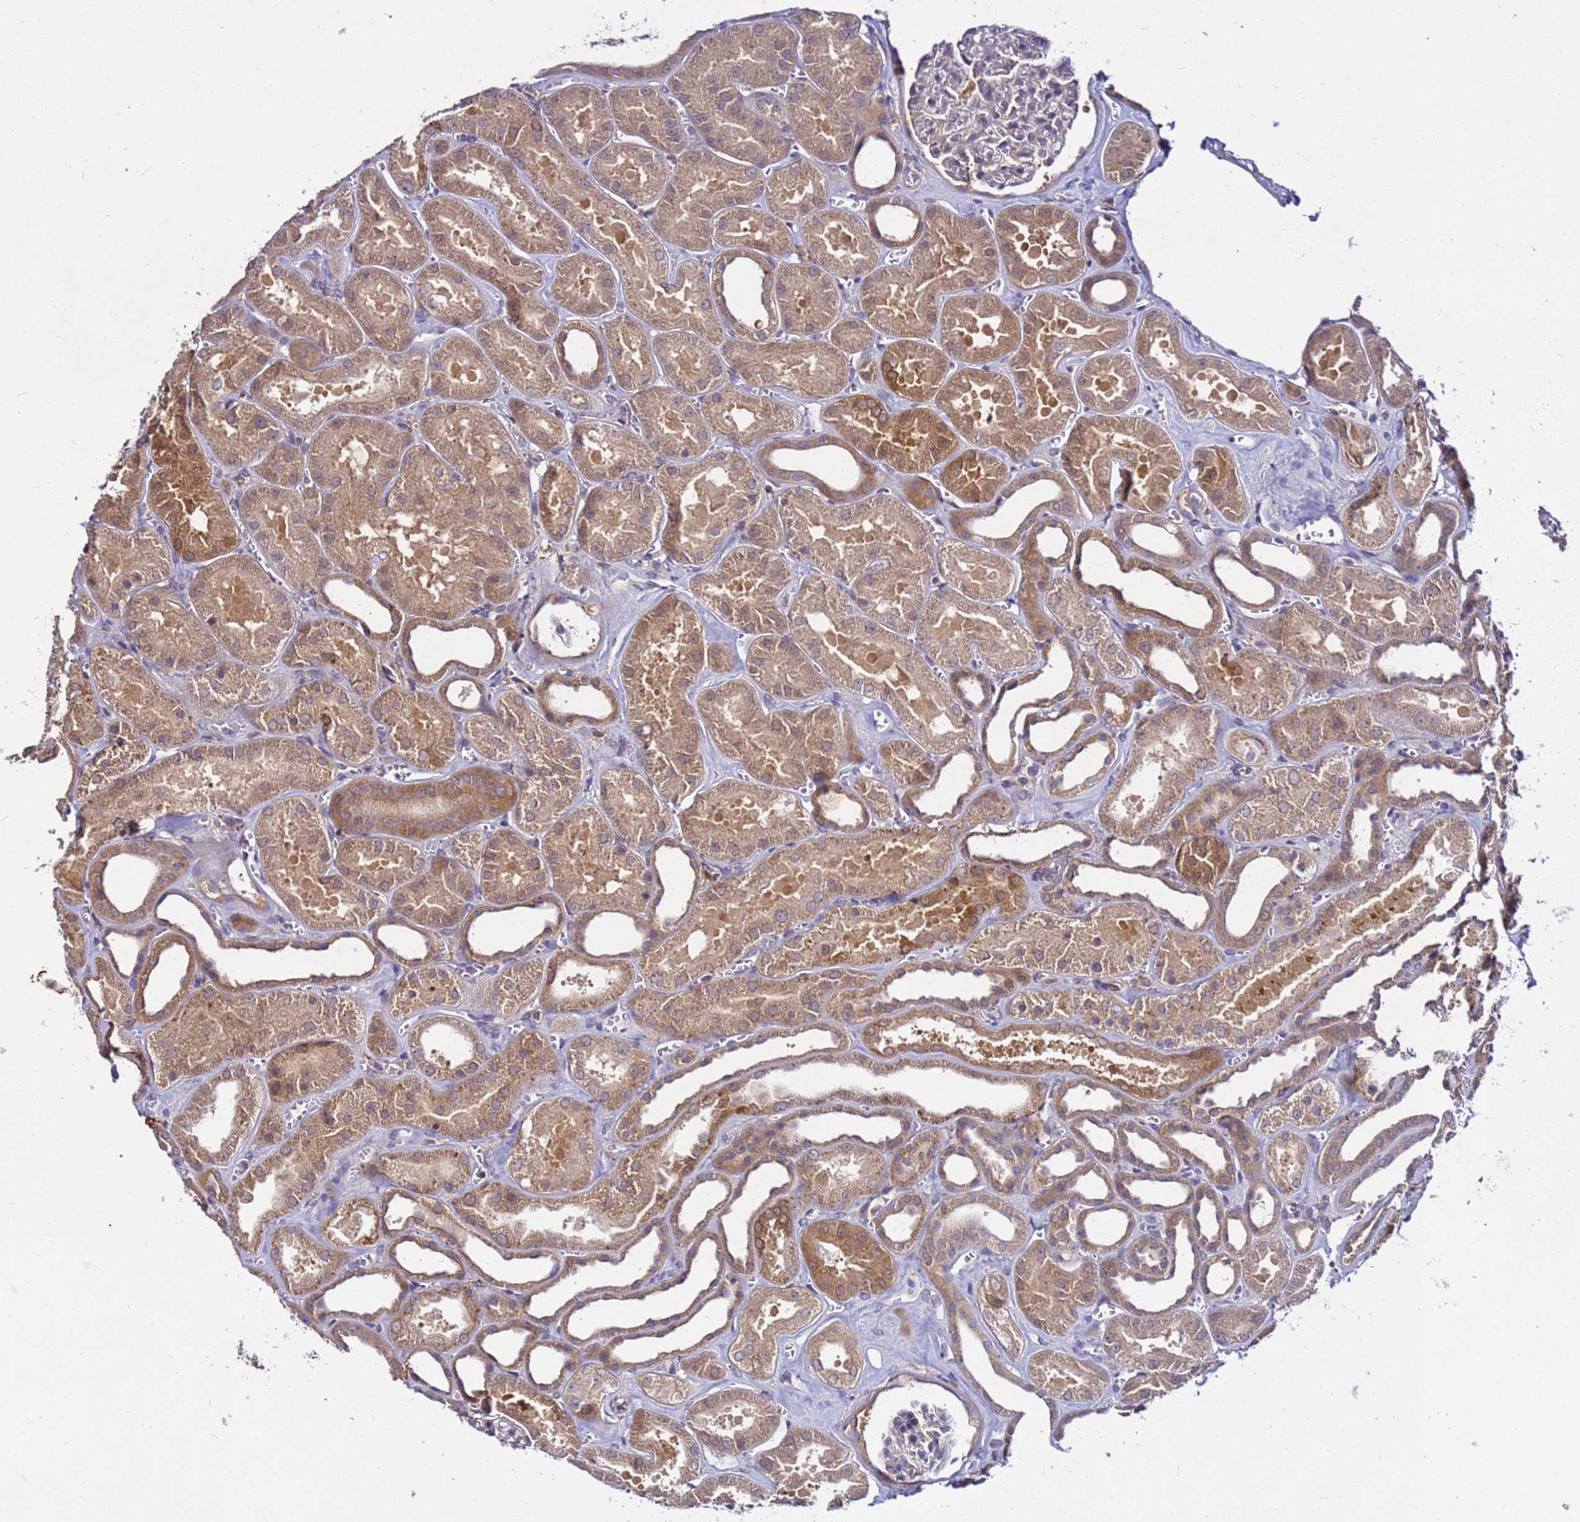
{"staining": {"intensity": "weak", "quantity": "<25%", "location": "cytoplasmic/membranous"}, "tissue": "kidney", "cell_type": "Cells in glomeruli", "image_type": "normal", "snomed": [{"axis": "morphology", "description": "Normal tissue, NOS"}, {"axis": "morphology", "description": "Adenocarcinoma, NOS"}, {"axis": "topography", "description": "Kidney"}], "caption": "High power microscopy micrograph of an immunohistochemistry micrograph of normal kidney, revealing no significant staining in cells in glomeruli.", "gene": "GSPT2", "patient": {"sex": "female", "age": 68}}